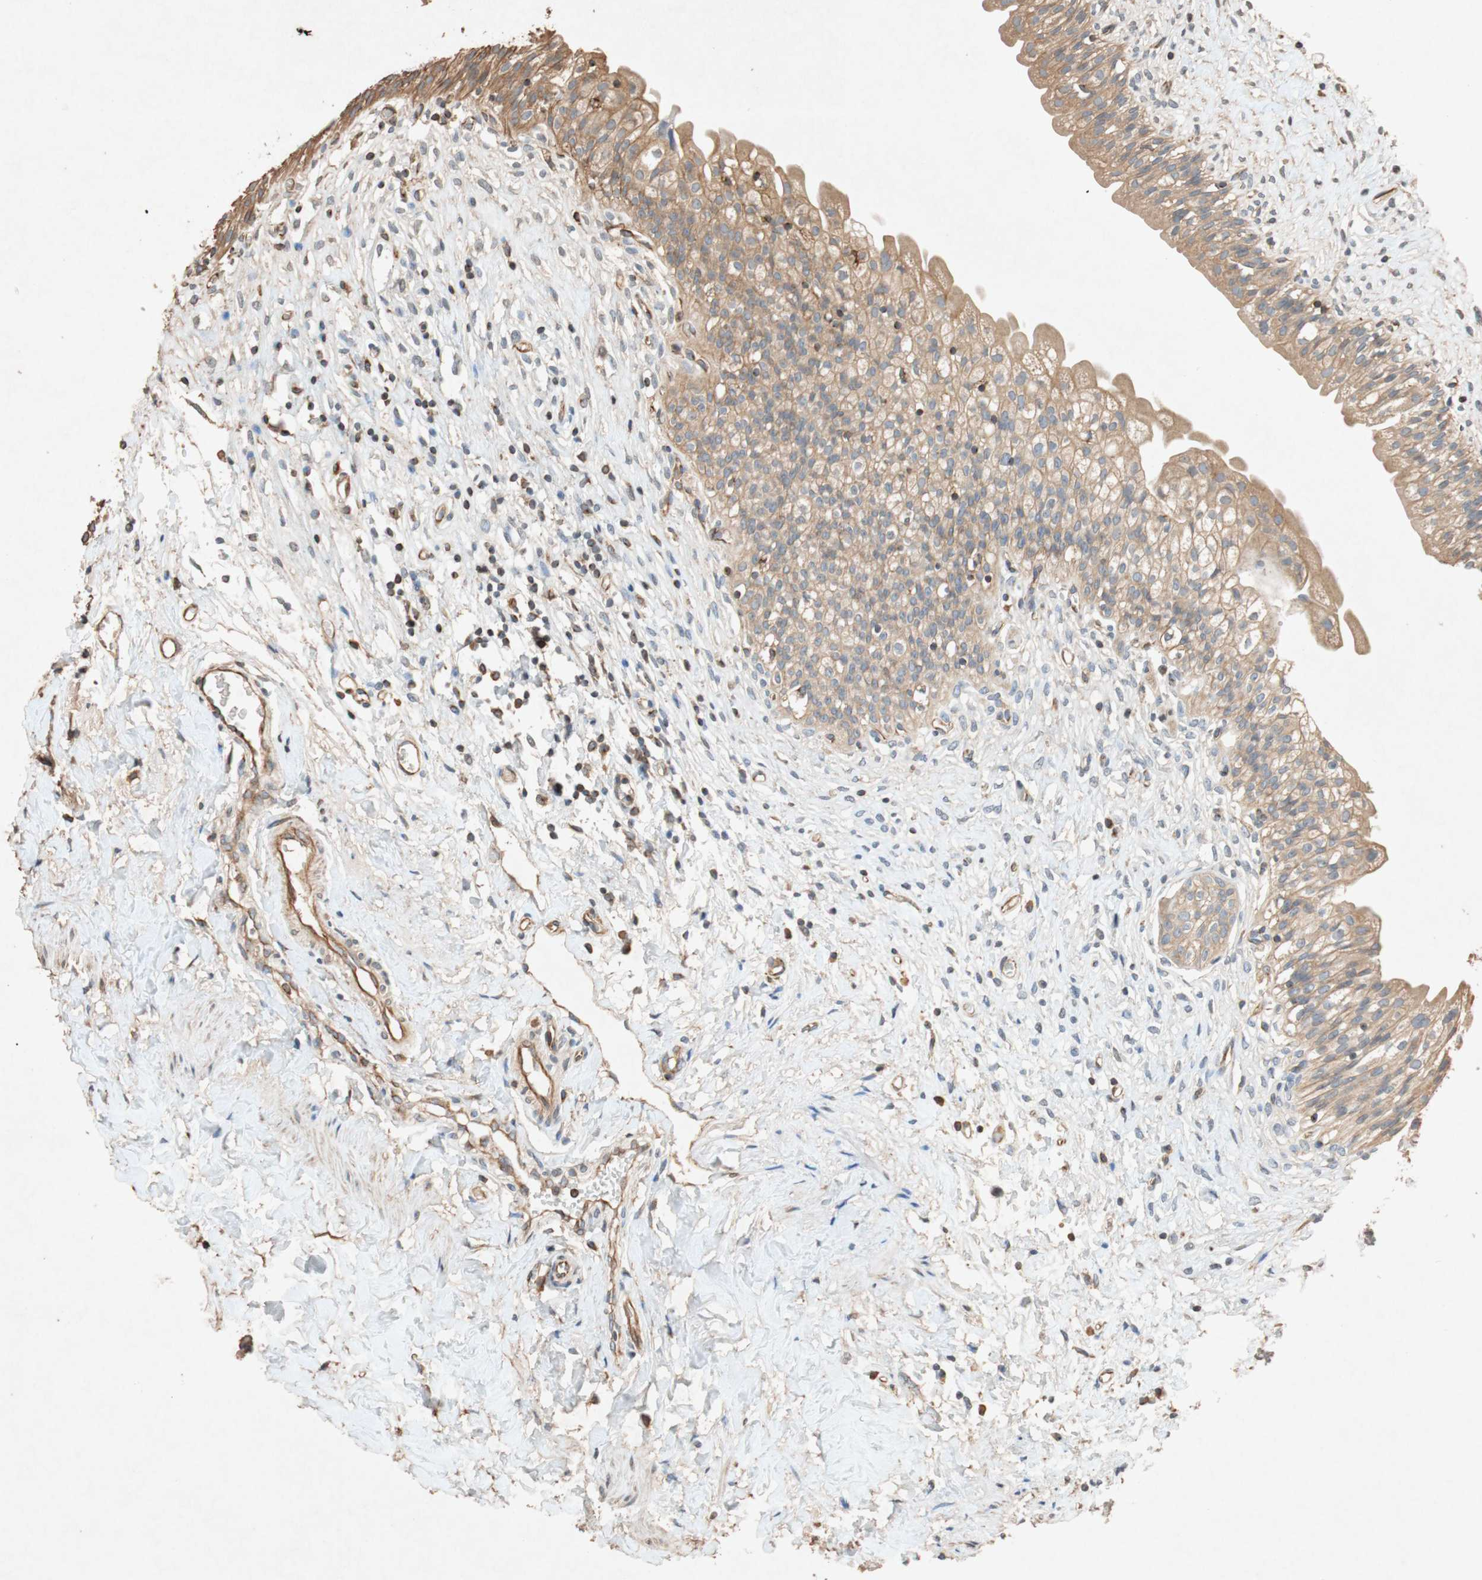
{"staining": {"intensity": "moderate", "quantity": ">75%", "location": "cytoplasmic/membranous"}, "tissue": "urinary bladder", "cell_type": "Urothelial cells", "image_type": "normal", "snomed": [{"axis": "morphology", "description": "Normal tissue, NOS"}, {"axis": "morphology", "description": "Inflammation, NOS"}, {"axis": "topography", "description": "Urinary bladder"}], "caption": "Immunohistochemical staining of unremarkable human urinary bladder shows medium levels of moderate cytoplasmic/membranous positivity in approximately >75% of urothelial cells.", "gene": "TUBB", "patient": {"sex": "female", "age": 80}}